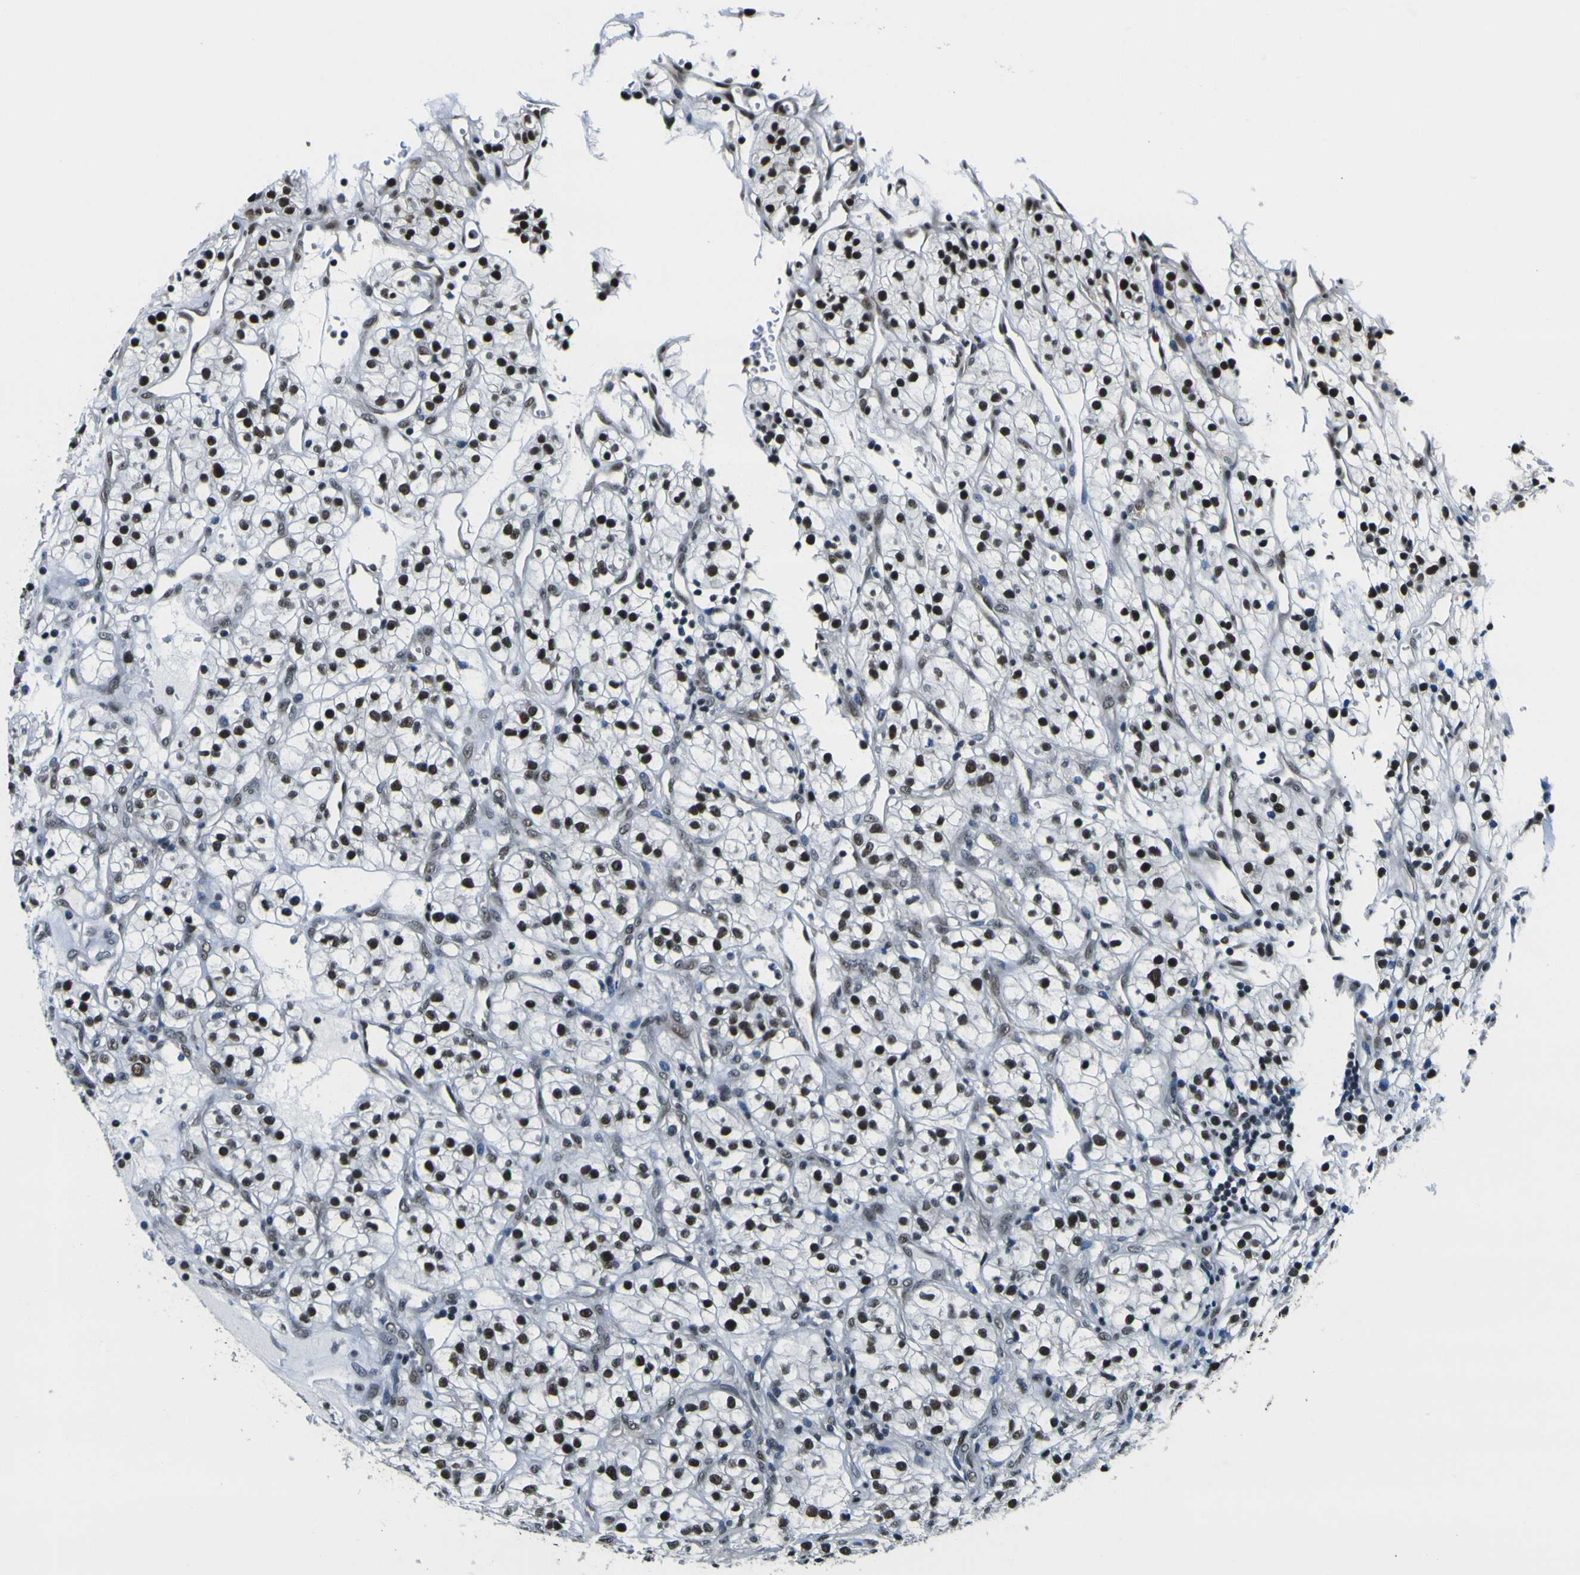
{"staining": {"intensity": "strong", "quantity": ">75%", "location": "nuclear"}, "tissue": "renal cancer", "cell_type": "Tumor cells", "image_type": "cancer", "snomed": [{"axis": "morphology", "description": "Adenocarcinoma, NOS"}, {"axis": "topography", "description": "Kidney"}], "caption": "About >75% of tumor cells in renal cancer (adenocarcinoma) display strong nuclear protein staining as visualized by brown immunohistochemical staining.", "gene": "SP1", "patient": {"sex": "female", "age": 57}}